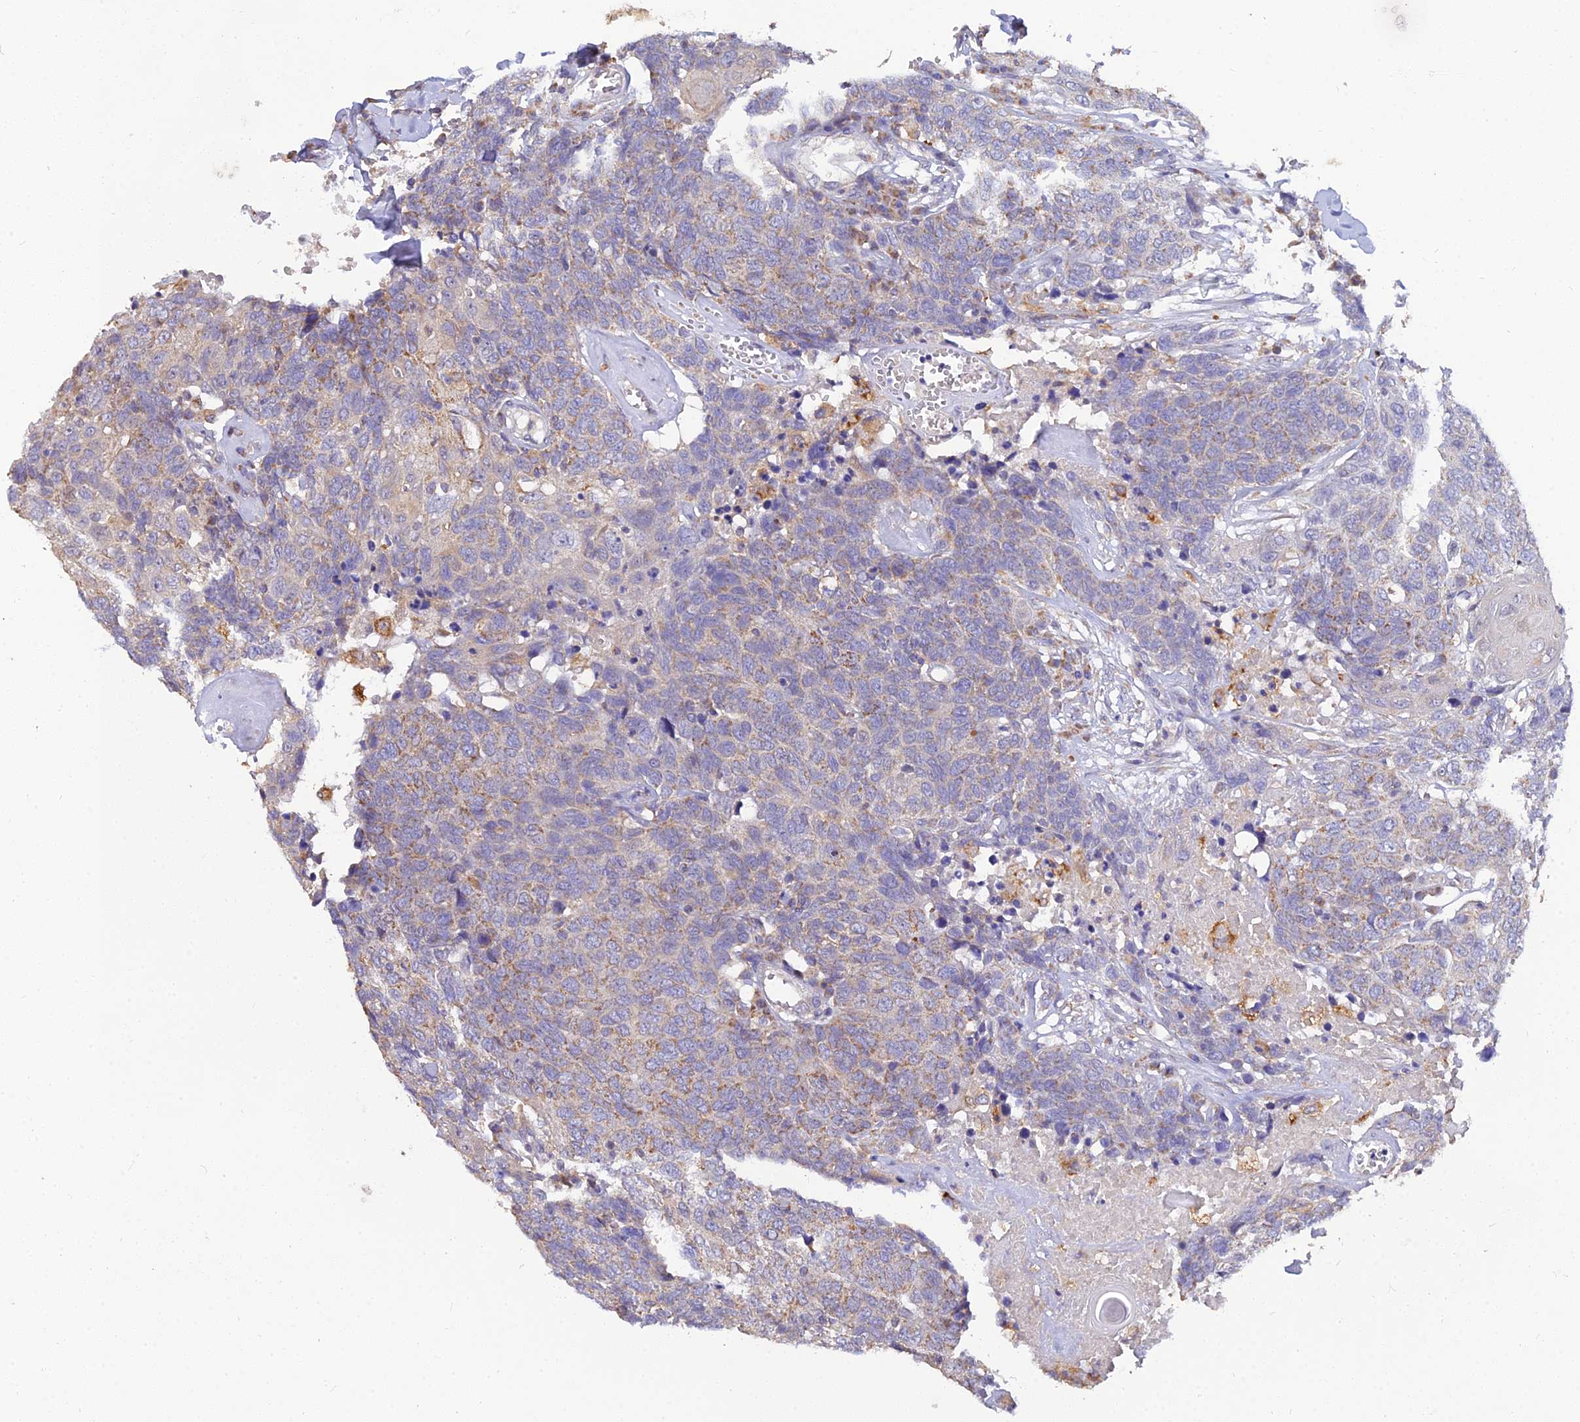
{"staining": {"intensity": "moderate", "quantity": "<25%", "location": "cytoplasmic/membranous"}, "tissue": "head and neck cancer", "cell_type": "Tumor cells", "image_type": "cancer", "snomed": [{"axis": "morphology", "description": "Squamous cell carcinoma, NOS"}, {"axis": "topography", "description": "Head-Neck"}], "caption": "The image demonstrates immunohistochemical staining of head and neck squamous cell carcinoma. There is moderate cytoplasmic/membranous expression is appreciated in about <25% of tumor cells.", "gene": "ARL8B", "patient": {"sex": "male", "age": 66}}